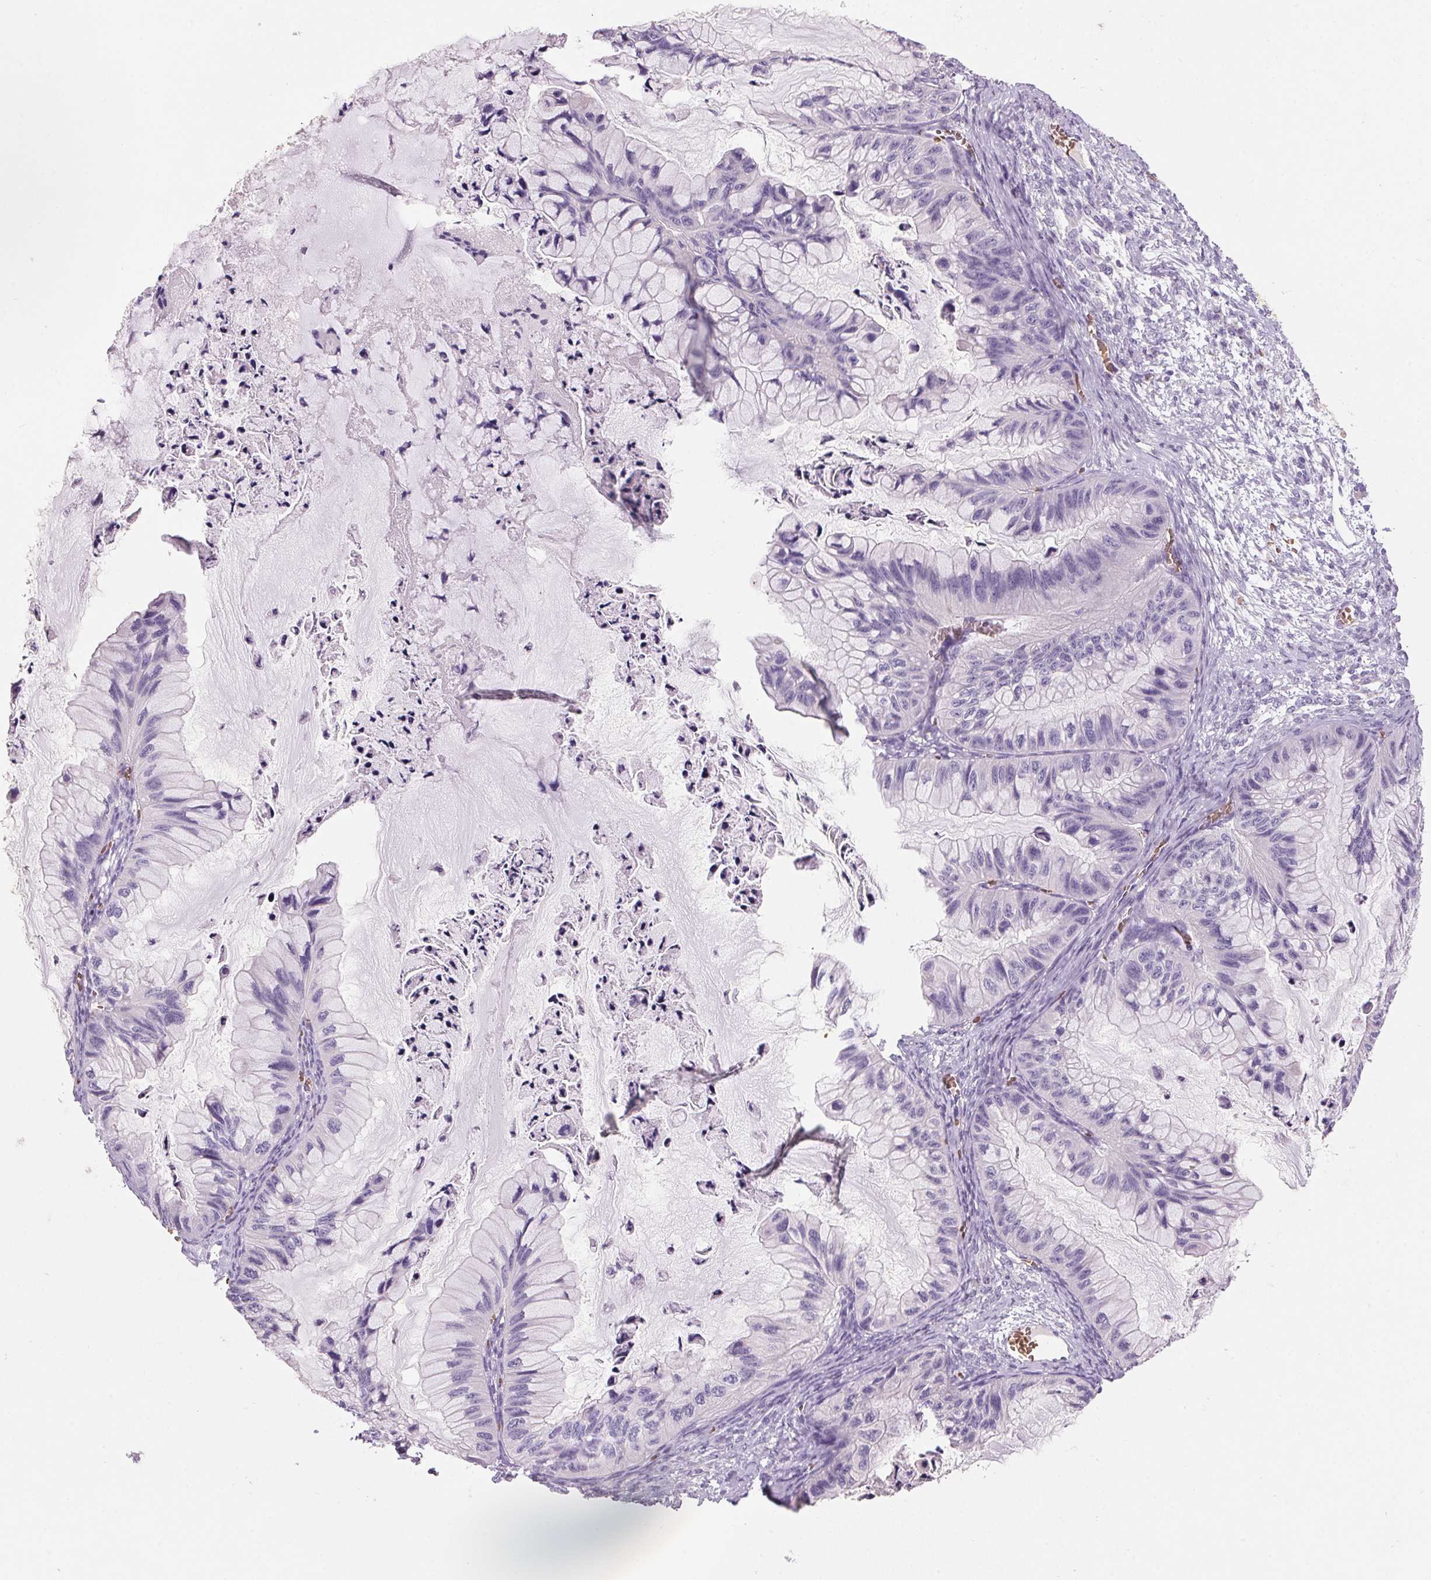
{"staining": {"intensity": "negative", "quantity": "none", "location": "none"}, "tissue": "ovarian cancer", "cell_type": "Tumor cells", "image_type": "cancer", "snomed": [{"axis": "morphology", "description": "Cystadenocarcinoma, mucinous, NOS"}, {"axis": "topography", "description": "Ovary"}], "caption": "Tumor cells are negative for protein expression in human ovarian cancer. (Immunohistochemistry (ihc), brightfield microscopy, high magnification).", "gene": "HBQ1", "patient": {"sex": "female", "age": 72}}